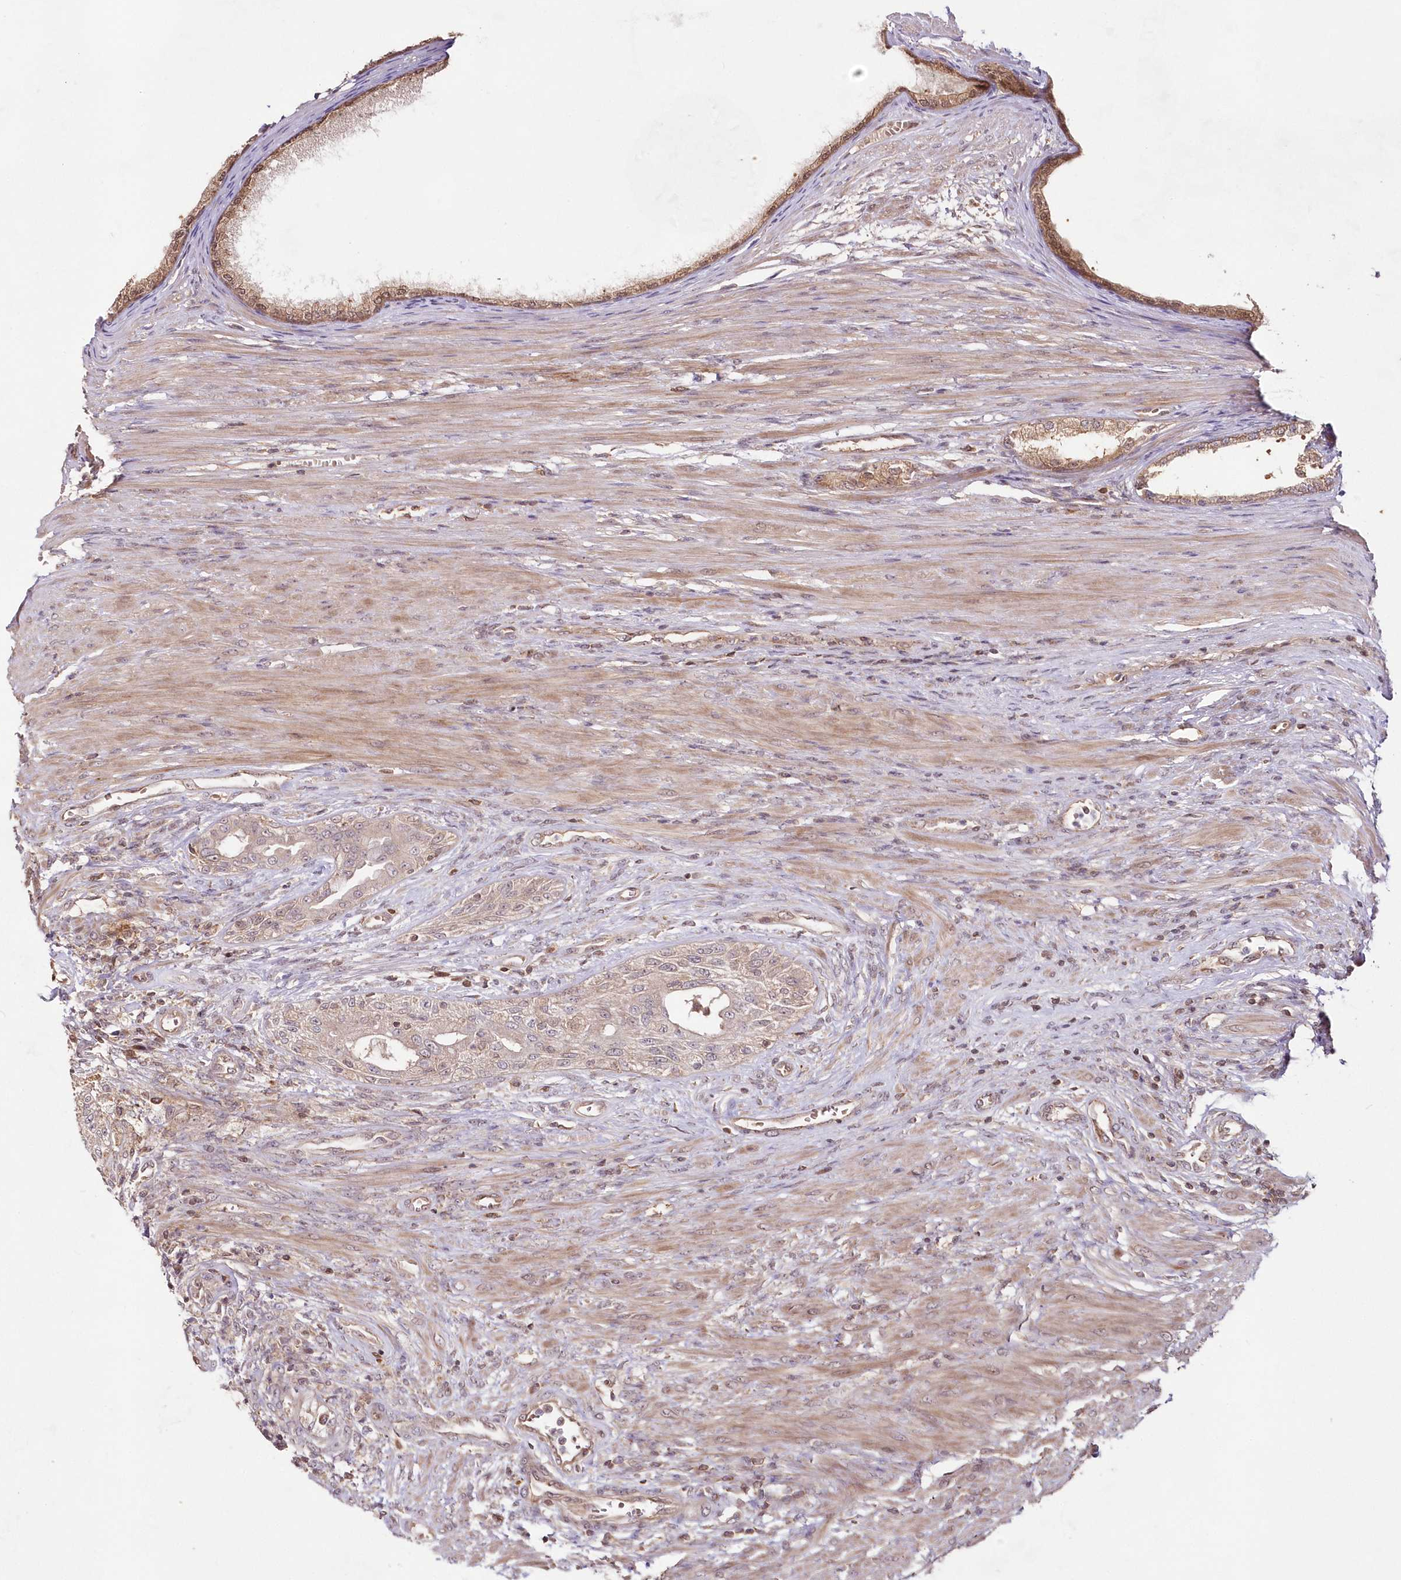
{"staining": {"intensity": "moderate", "quantity": ">75%", "location": "cytoplasmic/membranous"}, "tissue": "prostate cancer", "cell_type": "Tumor cells", "image_type": "cancer", "snomed": [{"axis": "morphology", "description": "Normal tissue, NOS"}, {"axis": "morphology", "description": "Adenocarcinoma, Low grade"}, {"axis": "topography", "description": "Prostate"}, {"axis": "topography", "description": "Peripheral nerve tissue"}], "caption": "IHC of human prostate cancer (low-grade adenocarcinoma) reveals medium levels of moderate cytoplasmic/membranous positivity in about >75% of tumor cells. The staining is performed using DAB (3,3'-diaminobenzidine) brown chromogen to label protein expression. The nuclei are counter-stained blue using hematoxylin.", "gene": "IMPA1", "patient": {"sex": "male", "age": 71}}